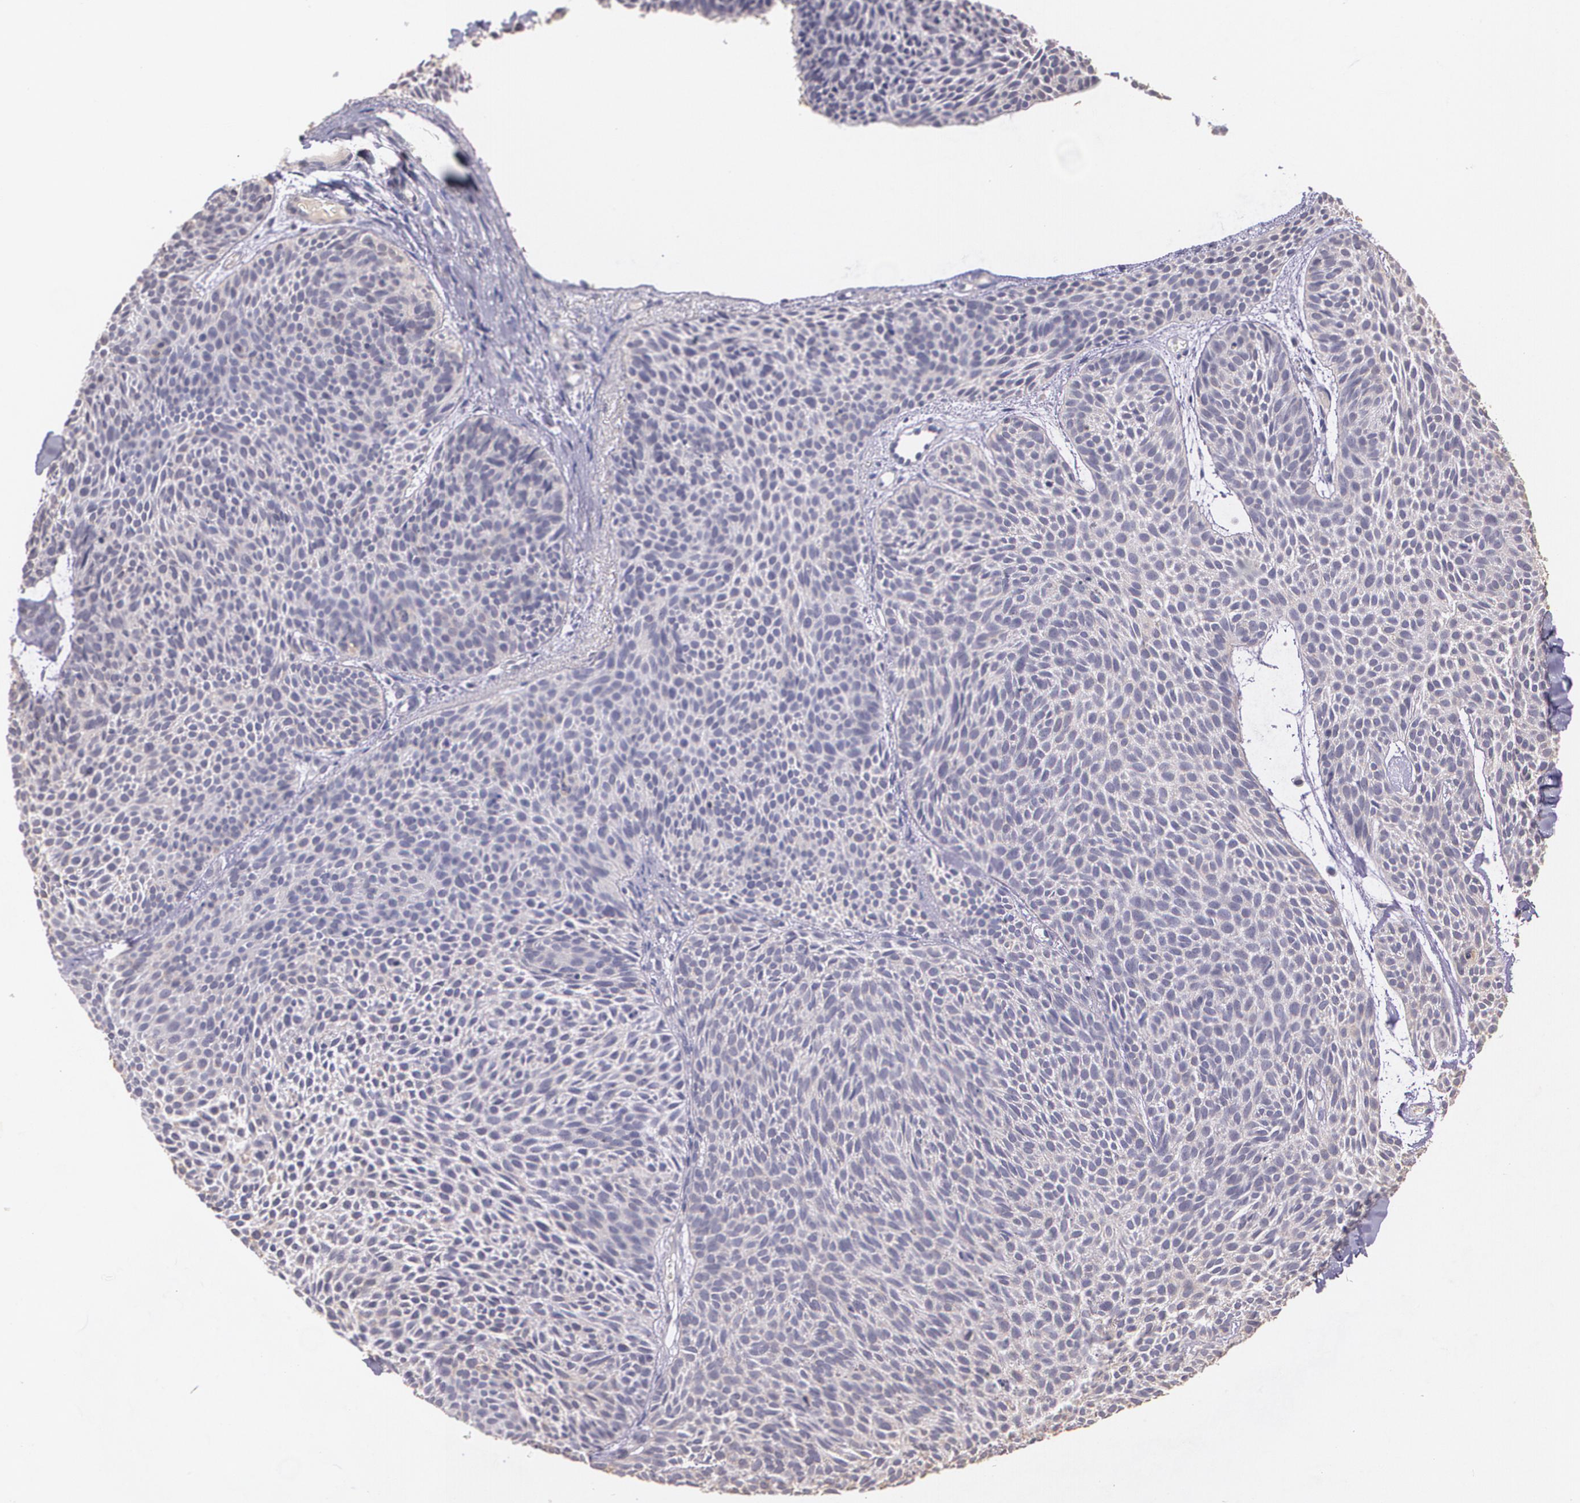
{"staining": {"intensity": "negative", "quantity": "none", "location": "none"}, "tissue": "skin cancer", "cell_type": "Tumor cells", "image_type": "cancer", "snomed": [{"axis": "morphology", "description": "Basal cell carcinoma"}, {"axis": "topography", "description": "Skin"}], "caption": "Basal cell carcinoma (skin) was stained to show a protein in brown. There is no significant staining in tumor cells.", "gene": "TM4SF1", "patient": {"sex": "male", "age": 84}}